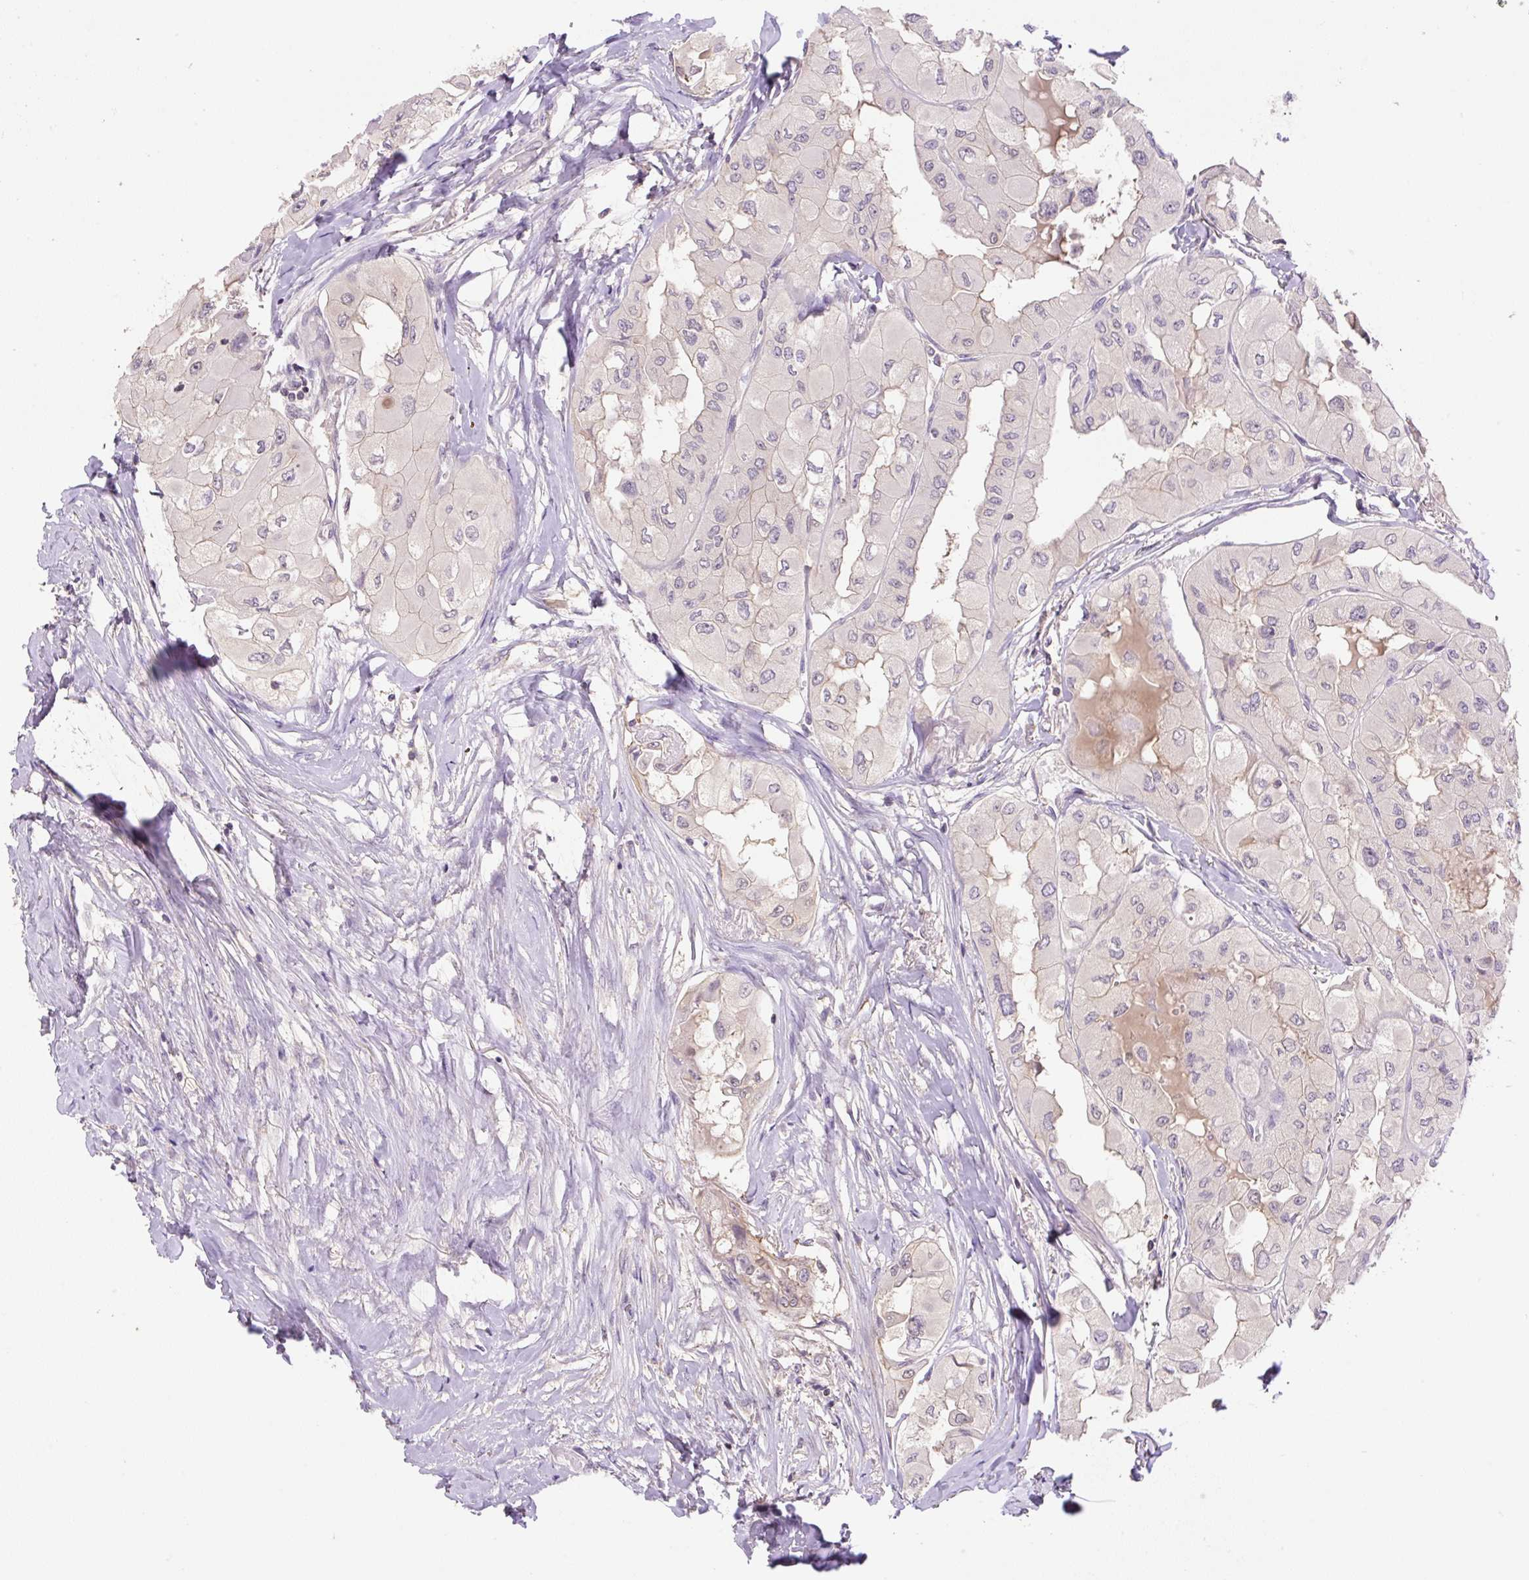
{"staining": {"intensity": "negative", "quantity": "none", "location": "none"}, "tissue": "thyroid cancer", "cell_type": "Tumor cells", "image_type": "cancer", "snomed": [{"axis": "morphology", "description": "Normal tissue, NOS"}, {"axis": "morphology", "description": "Papillary adenocarcinoma, NOS"}, {"axis": "topography", "description": "Thyroid gland"}], "caption": "Immunohistochemistry (IHC) image of human papillary adenocarcinoma (thyroid) stained for a protein (brown), which exhibits no expression in tumor cells.", "gene": "COX8A", "patient": {"sex": "female", "age": 59}}